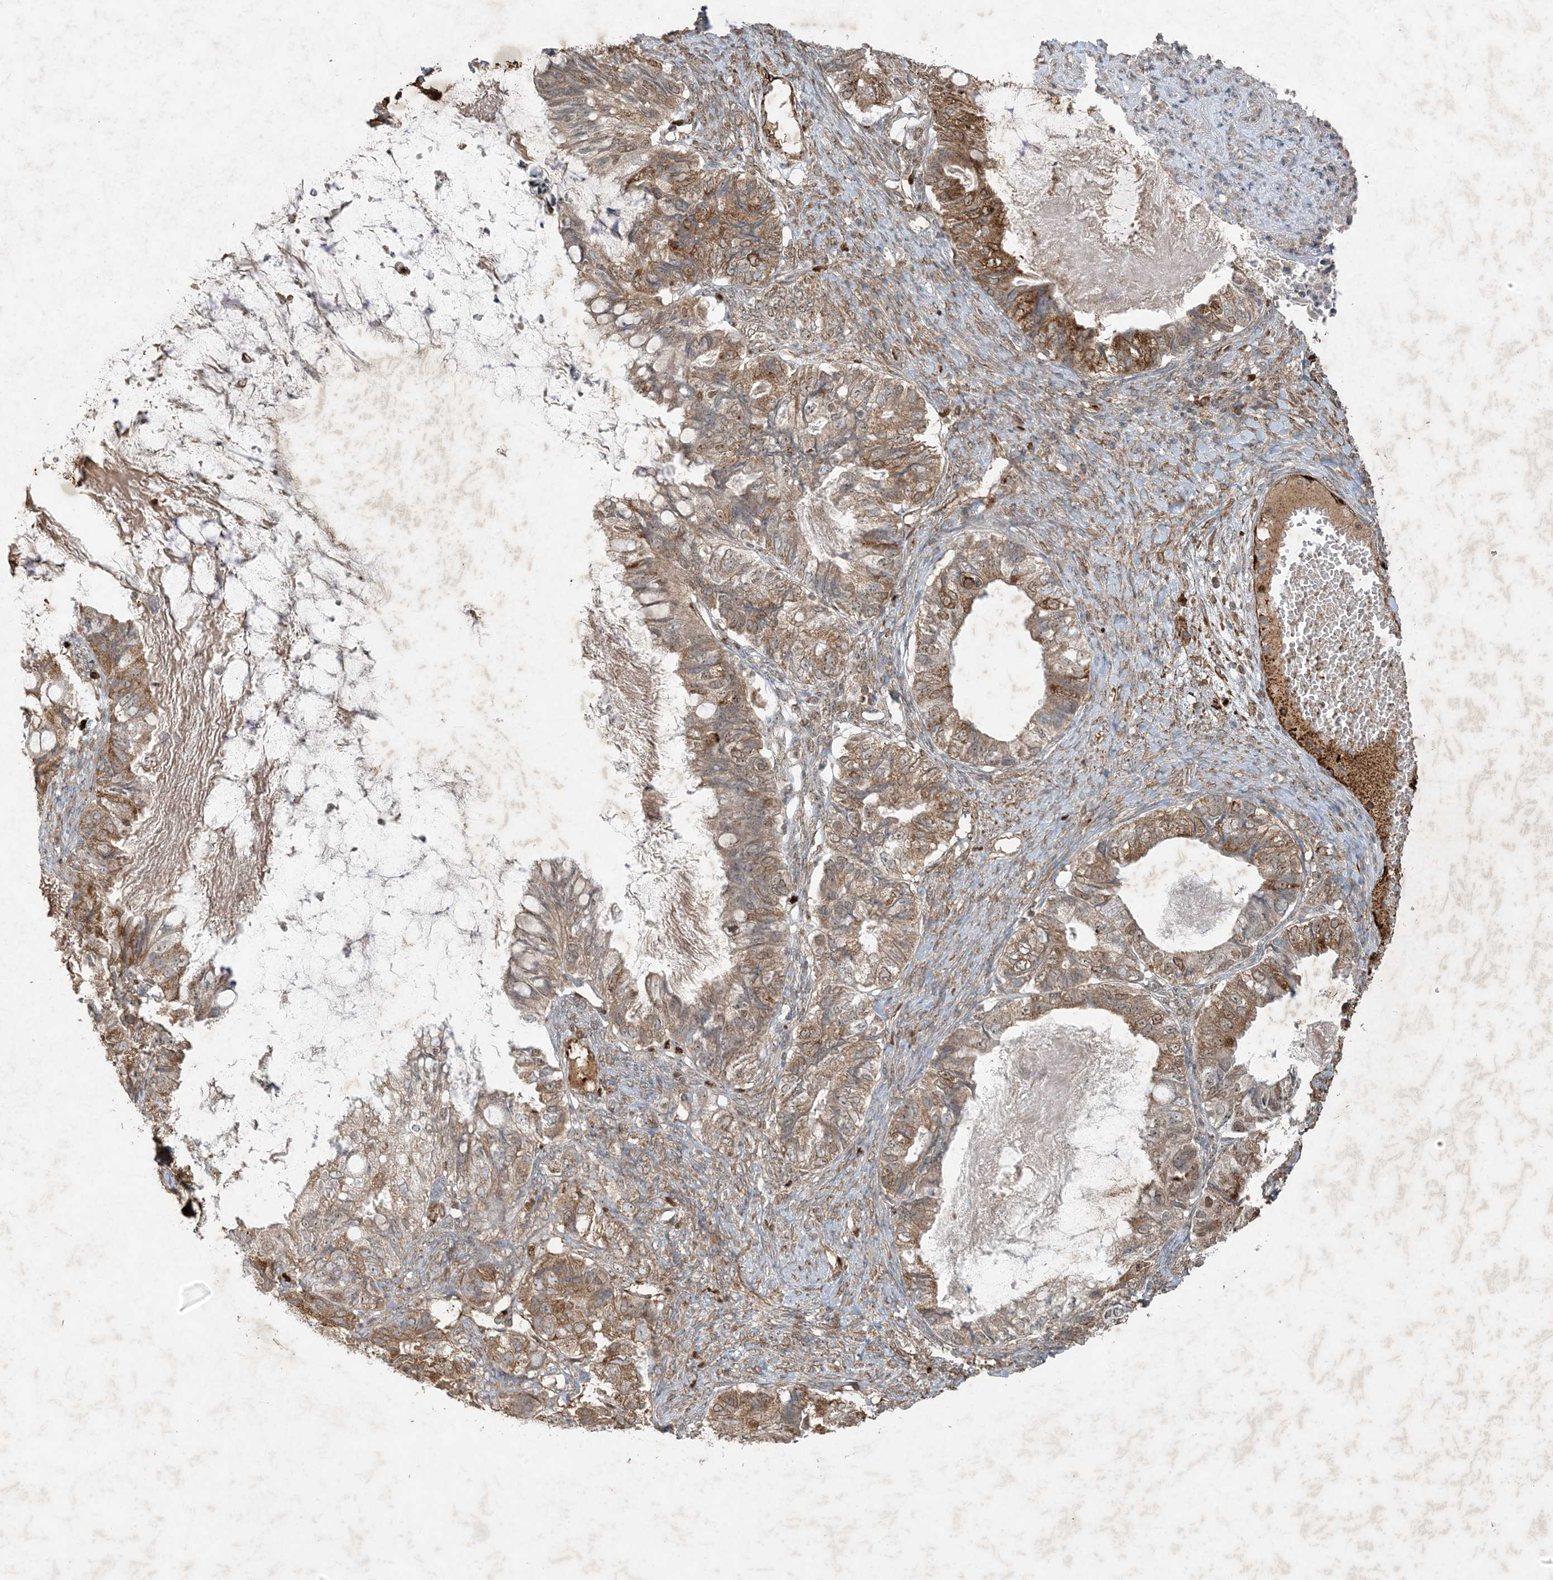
{"staining": {"intensity": "strong", "quantity": ">75%", "location": "cytoplasmic/membranous"}, "tissue": "ovarian cancer", "cell_type": "Tumor cells", "image_type": "cancer", "snomed": [{"axis": "morphology", "description": "Cystadenocarcinoma, mucinous, NOS"}, {"axis": "topography", "description": "Ovary"}], "caption": "Tumor cells exhibit strong cytoplasmic/membranous positivity in about >75% of cells in ovarian cancer. Nuclei are stained in blue.", "gene": "MCOLN1", "patient": {"sex": "female", "age": 80}}